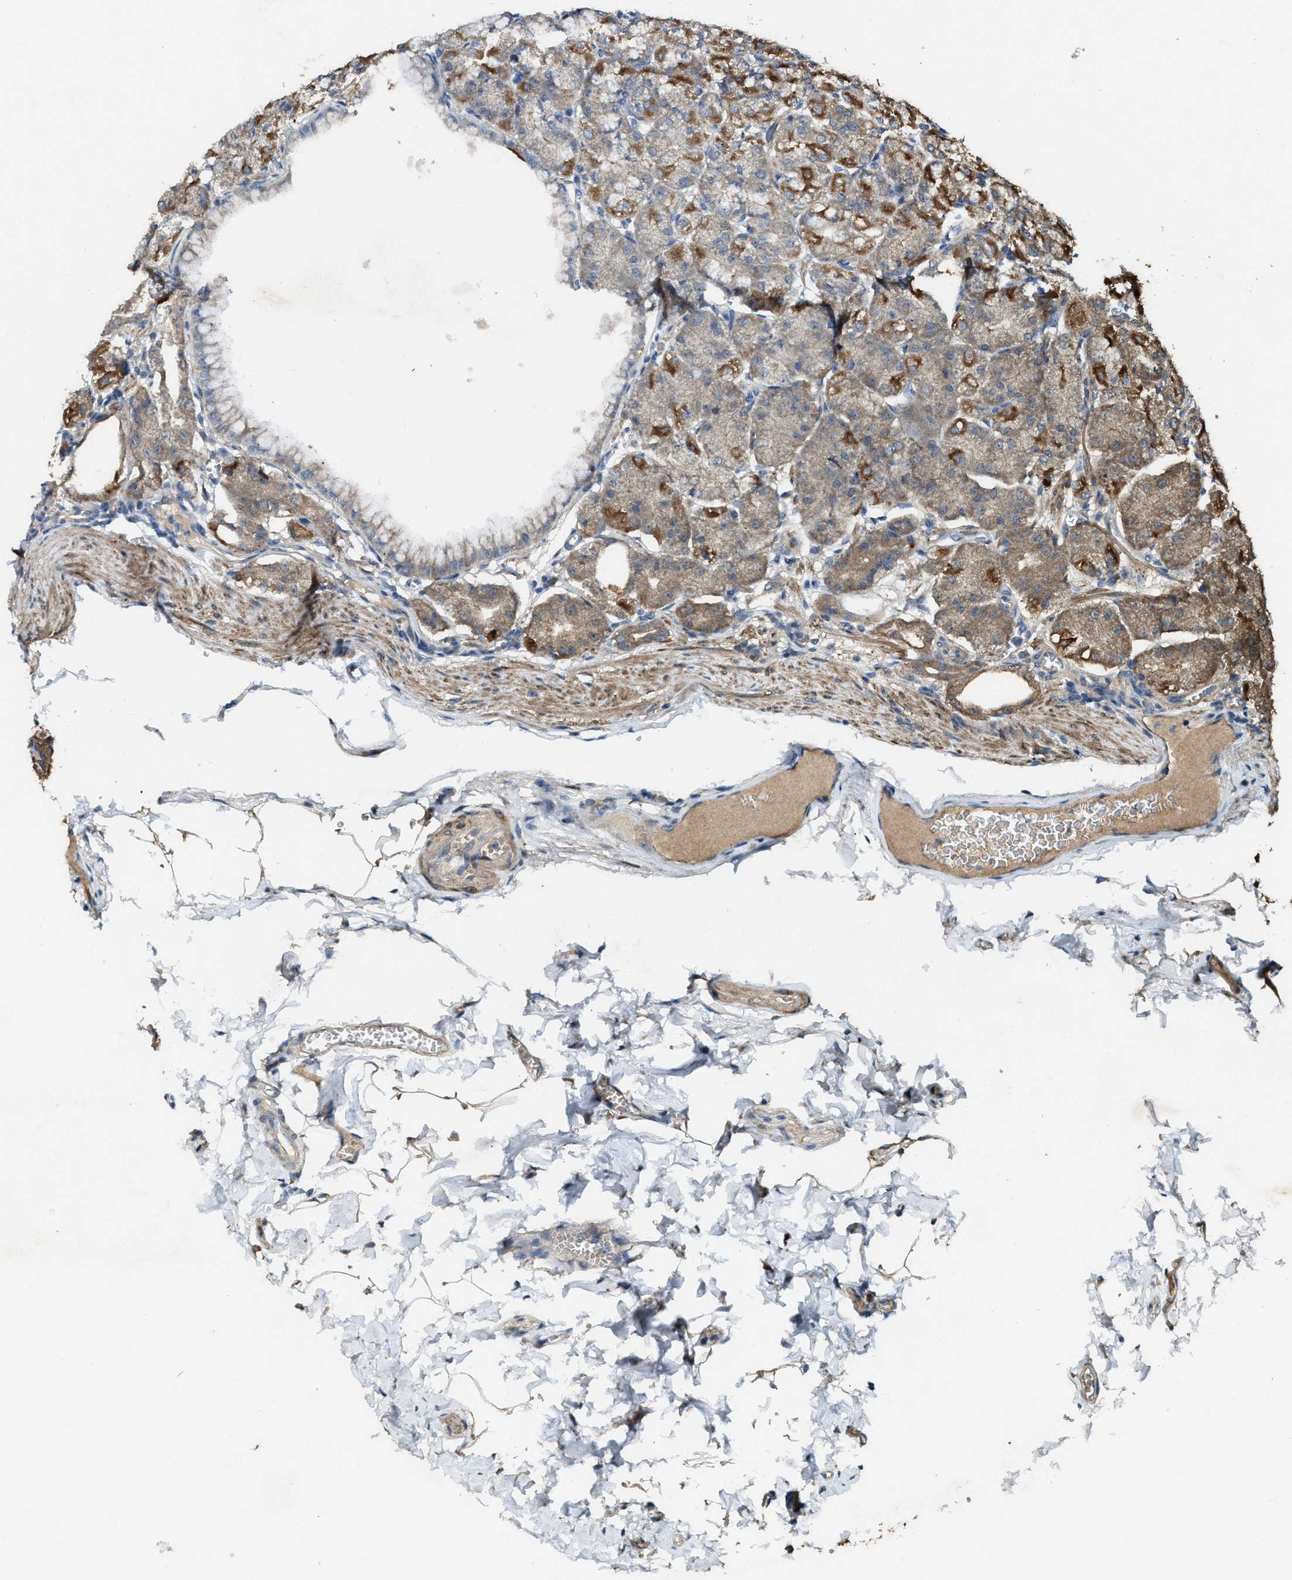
{"staining": {"intensity": "strong", "quantity": "25%-75%", "location": "cytoplasmic/membranous"}, "tissue": "stomach", "cell_type": "Glandular cells", "image_type": "normal", "snomed": [{"axis": "morphology", "description": "Normal tissue, NOS"}, {"axis": "topography", "description": "Stomach, lower"}], "caption": "The micrograph exhibits a brown stain indicating the presence of a protein in the cytoplasmic/membranous of glandular cells in stomach. The staining was performed using DAB (3,3'-diaminobenzidine) to visualize the protein expression in brown, while the nuclei were stained in blue with hematoxylin (Magnification: 20x).", "gene": "PDP2", "patient": {"sex": "male", "age": 71}}